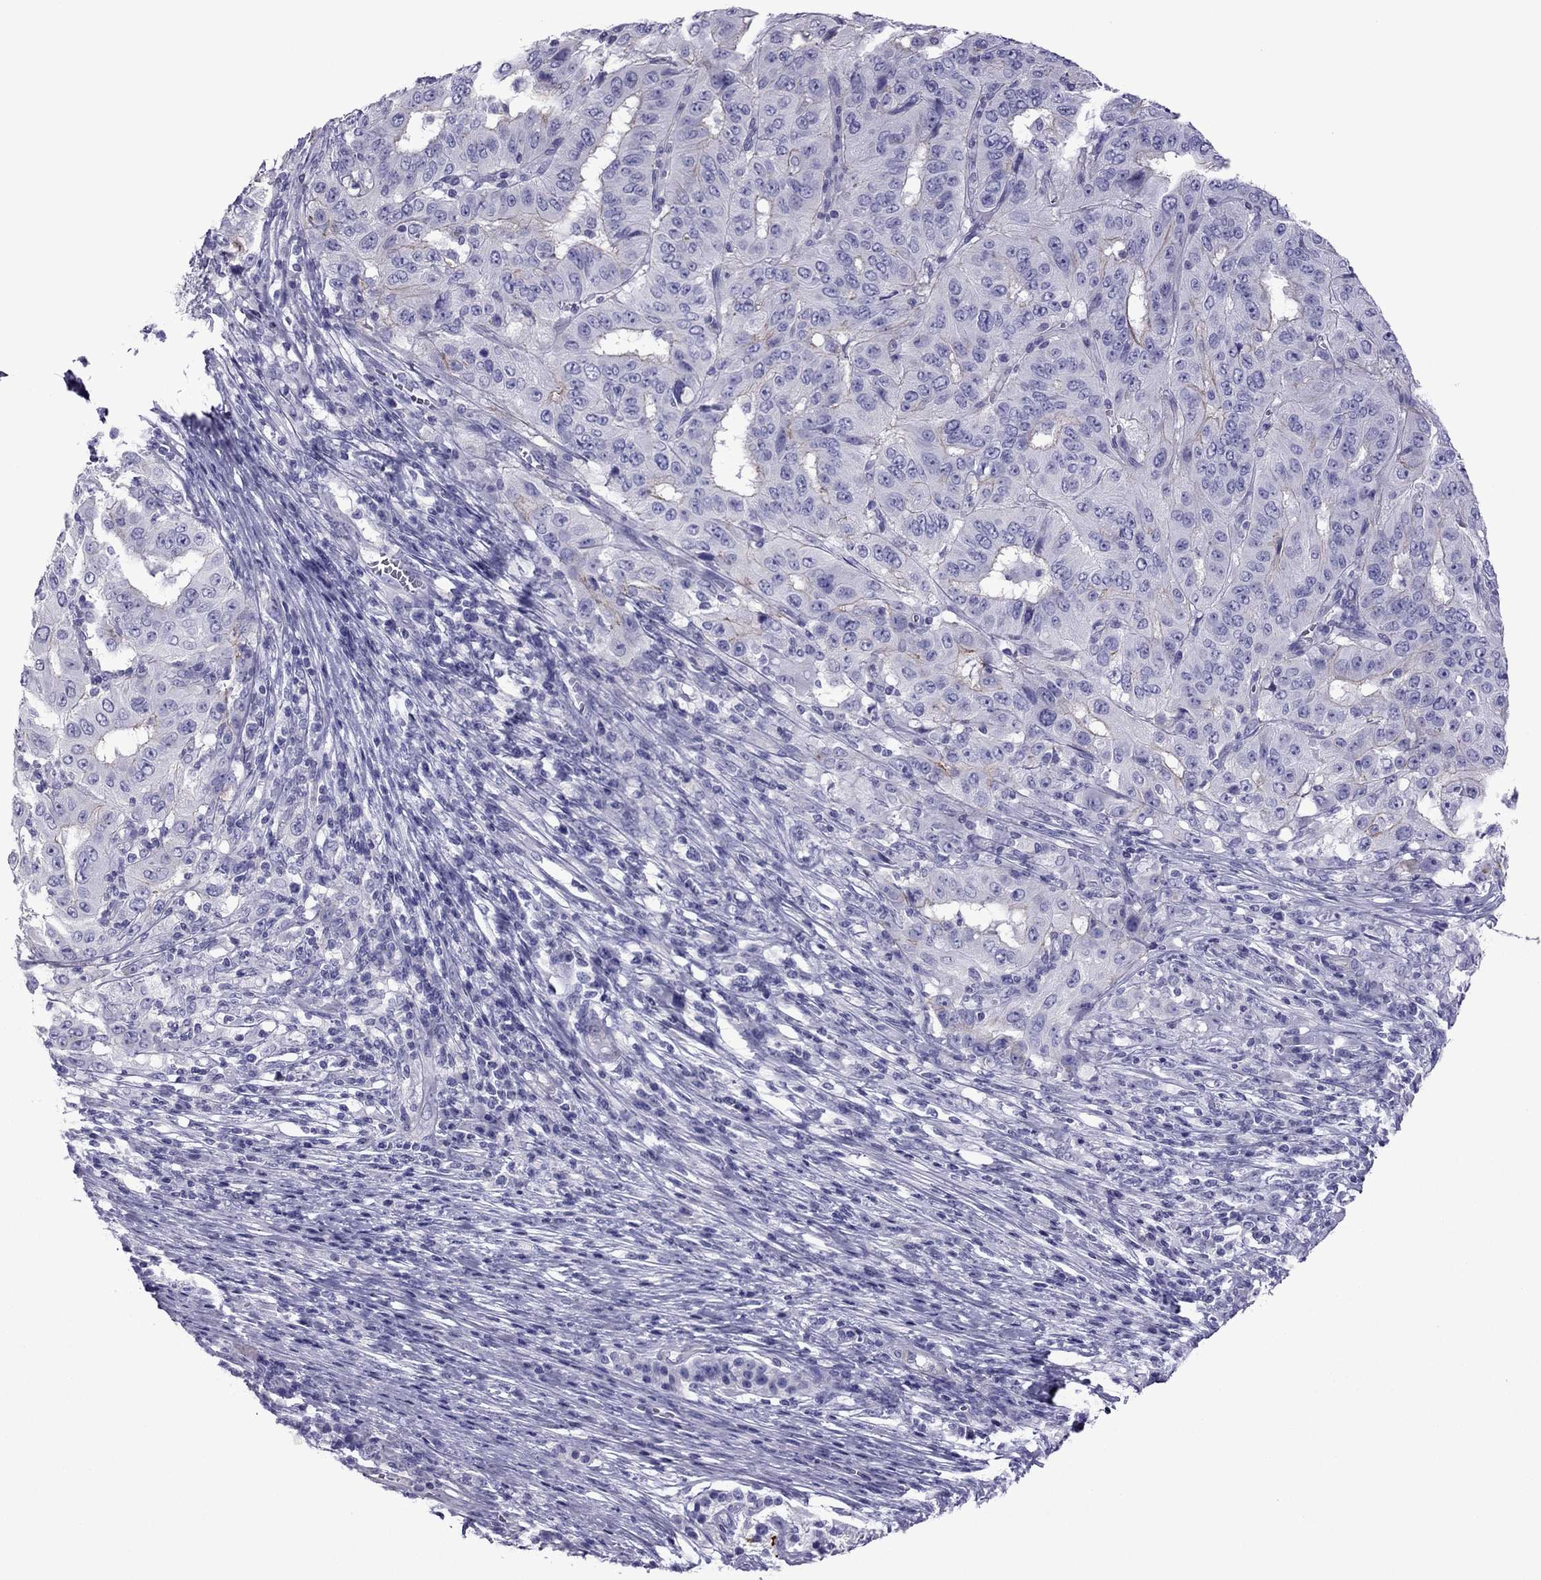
{"staining": {"intensity": "negative", "quantity": "none", "location": "none"}, "tissue": "pancreatic cancer", "cell_type": "Tumor cells", "image_type": "cancer", "snomed": [{"axis": "morphology", "description": "Adenocarcinoma, NOS"}, {"axis": "topography", "description": "Pancreas"}], "caption": "Tumor cells show no significant protein expression in pancreatic cancer (adenocarcinoma).", "gene": "MYL11", "patient": {"sex": "male", "age": 63}}